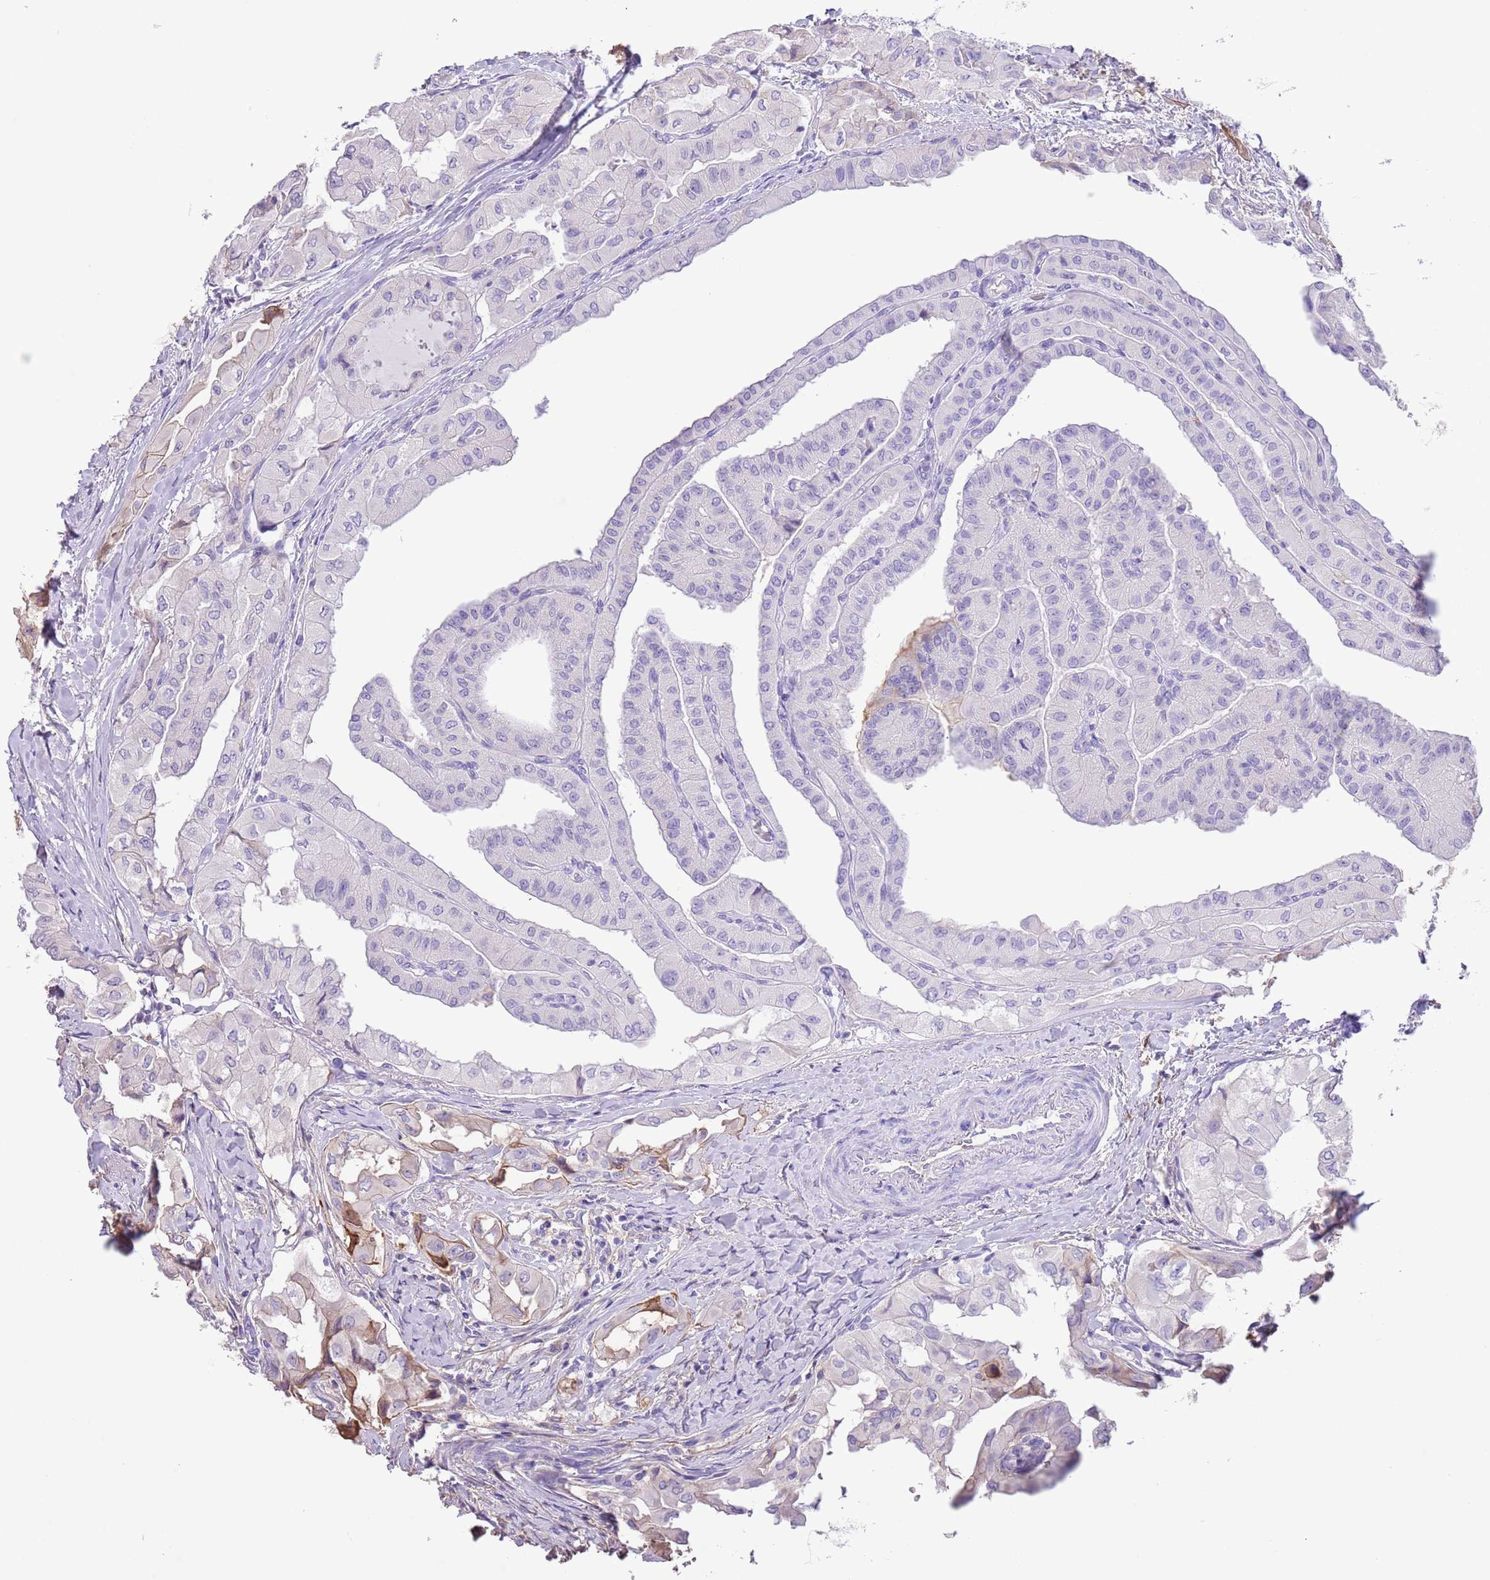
{"staining": {"intensity": "weak", "quantity": "<25%", "location": "cytoplasmic/membranous"}, "tissue": "thyroid cancer", "cell_type": "Tumor cells", "image_type": "cancer", "snomed": [{"axis": "morphology", "description": "Papillary adenocarcinoma, NOS"}, {"axis": "topography", "description": "Thyroid gland"}], "caption": "Tumor cells show no significant protein positivity in thyroid papillary adenocarcinoma.", "gene": "IGF1", "patient": {"sex": "female", "age": 59}}